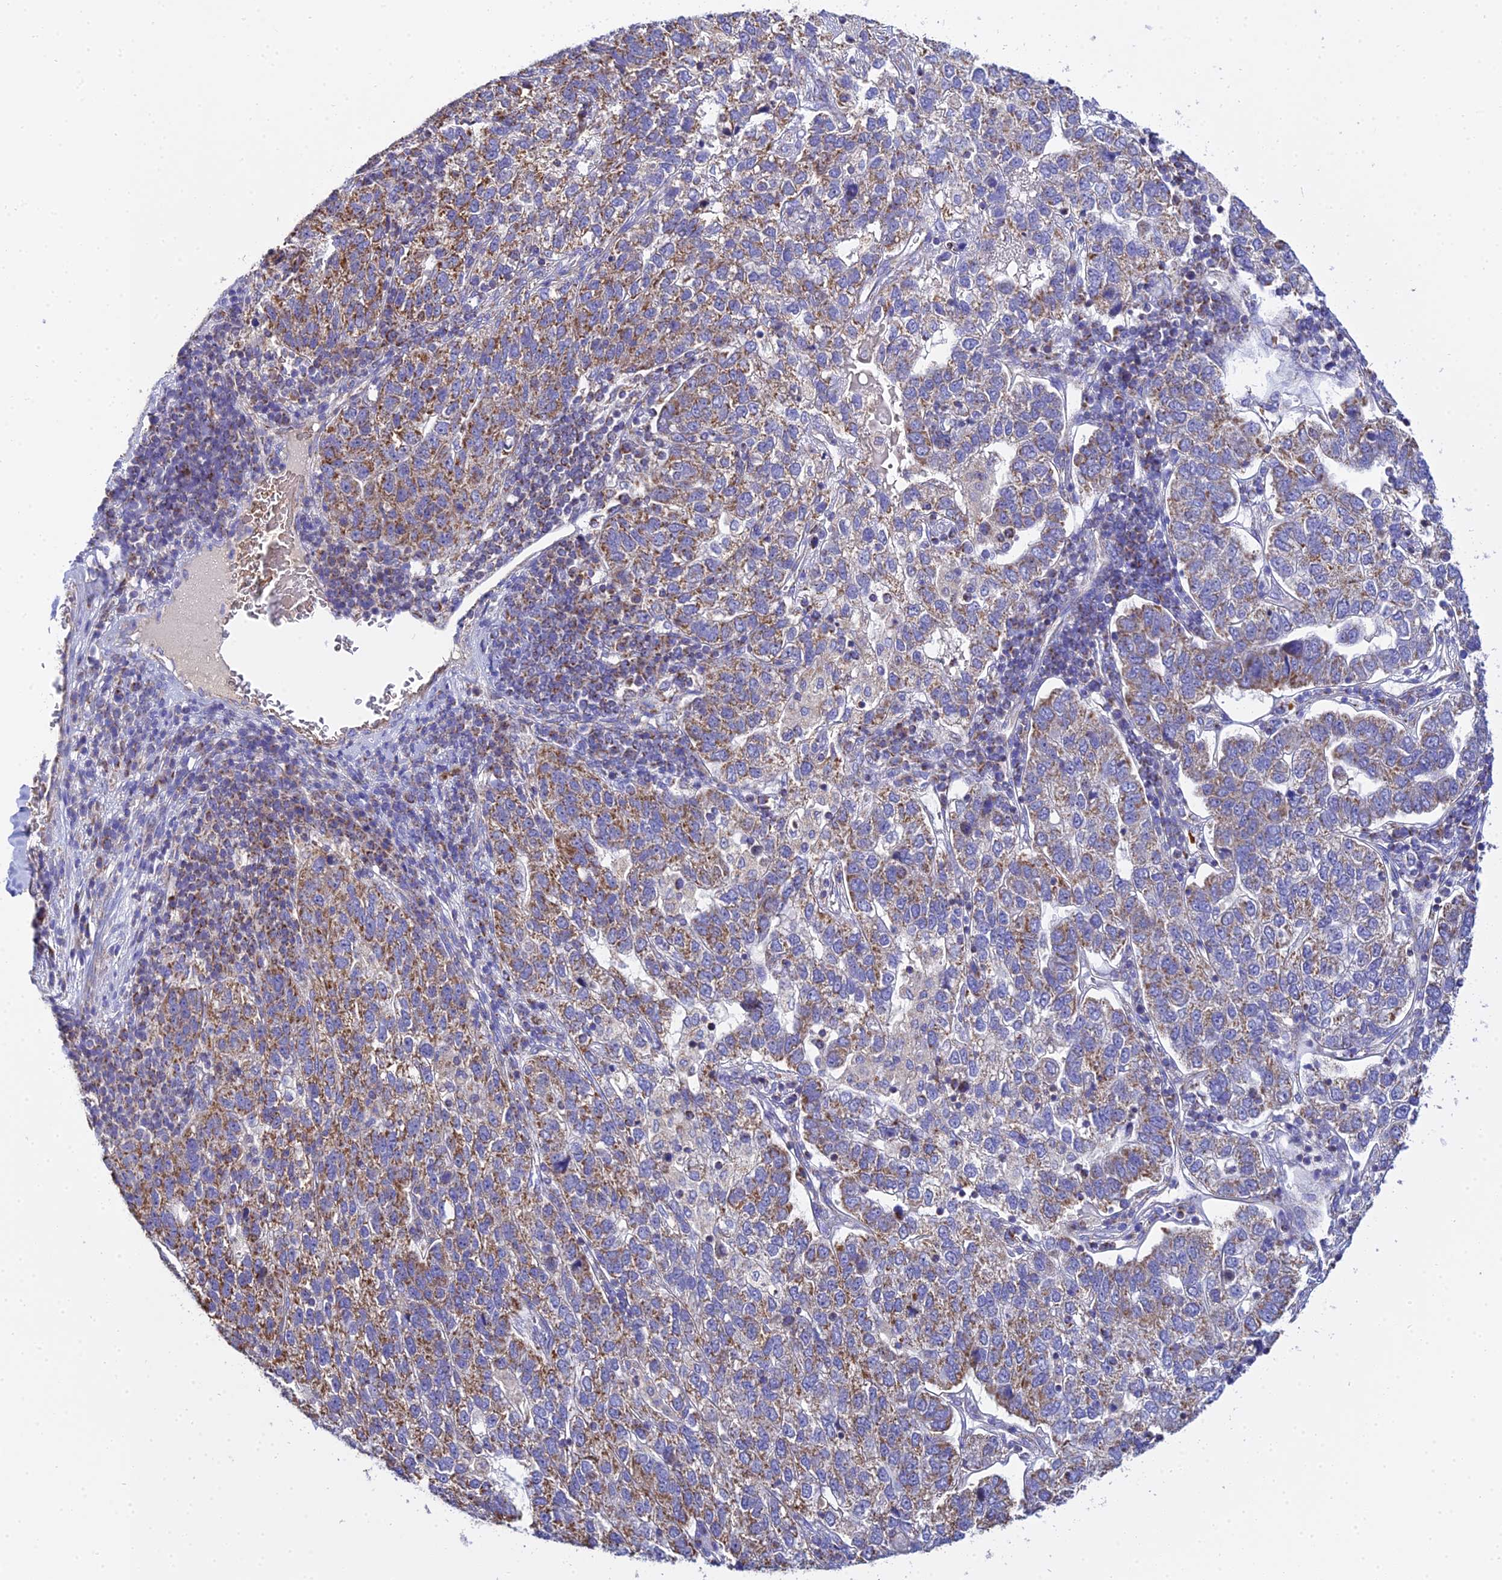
{"staining": {"intensity": "moderate", "quantity": "25%-75%", "location": "cytoplasmic/membranous"}, "tissue": "pancreatic cancer", "cell_type": "Tumor cells", "image_type": "cancer", "snomed": [{"axis": "morphology", "description": "Adenocarcinoma, NOS"}, {"axis": "topography", "description": "Pancreas"}], "caption": "Pancreatic cancer (adenocarcinoma) stained with a protein marker demonstrates moderate staining in tumor cells.", "gene": "TYW5", "patient": {"sex": "female", "age": 61}}